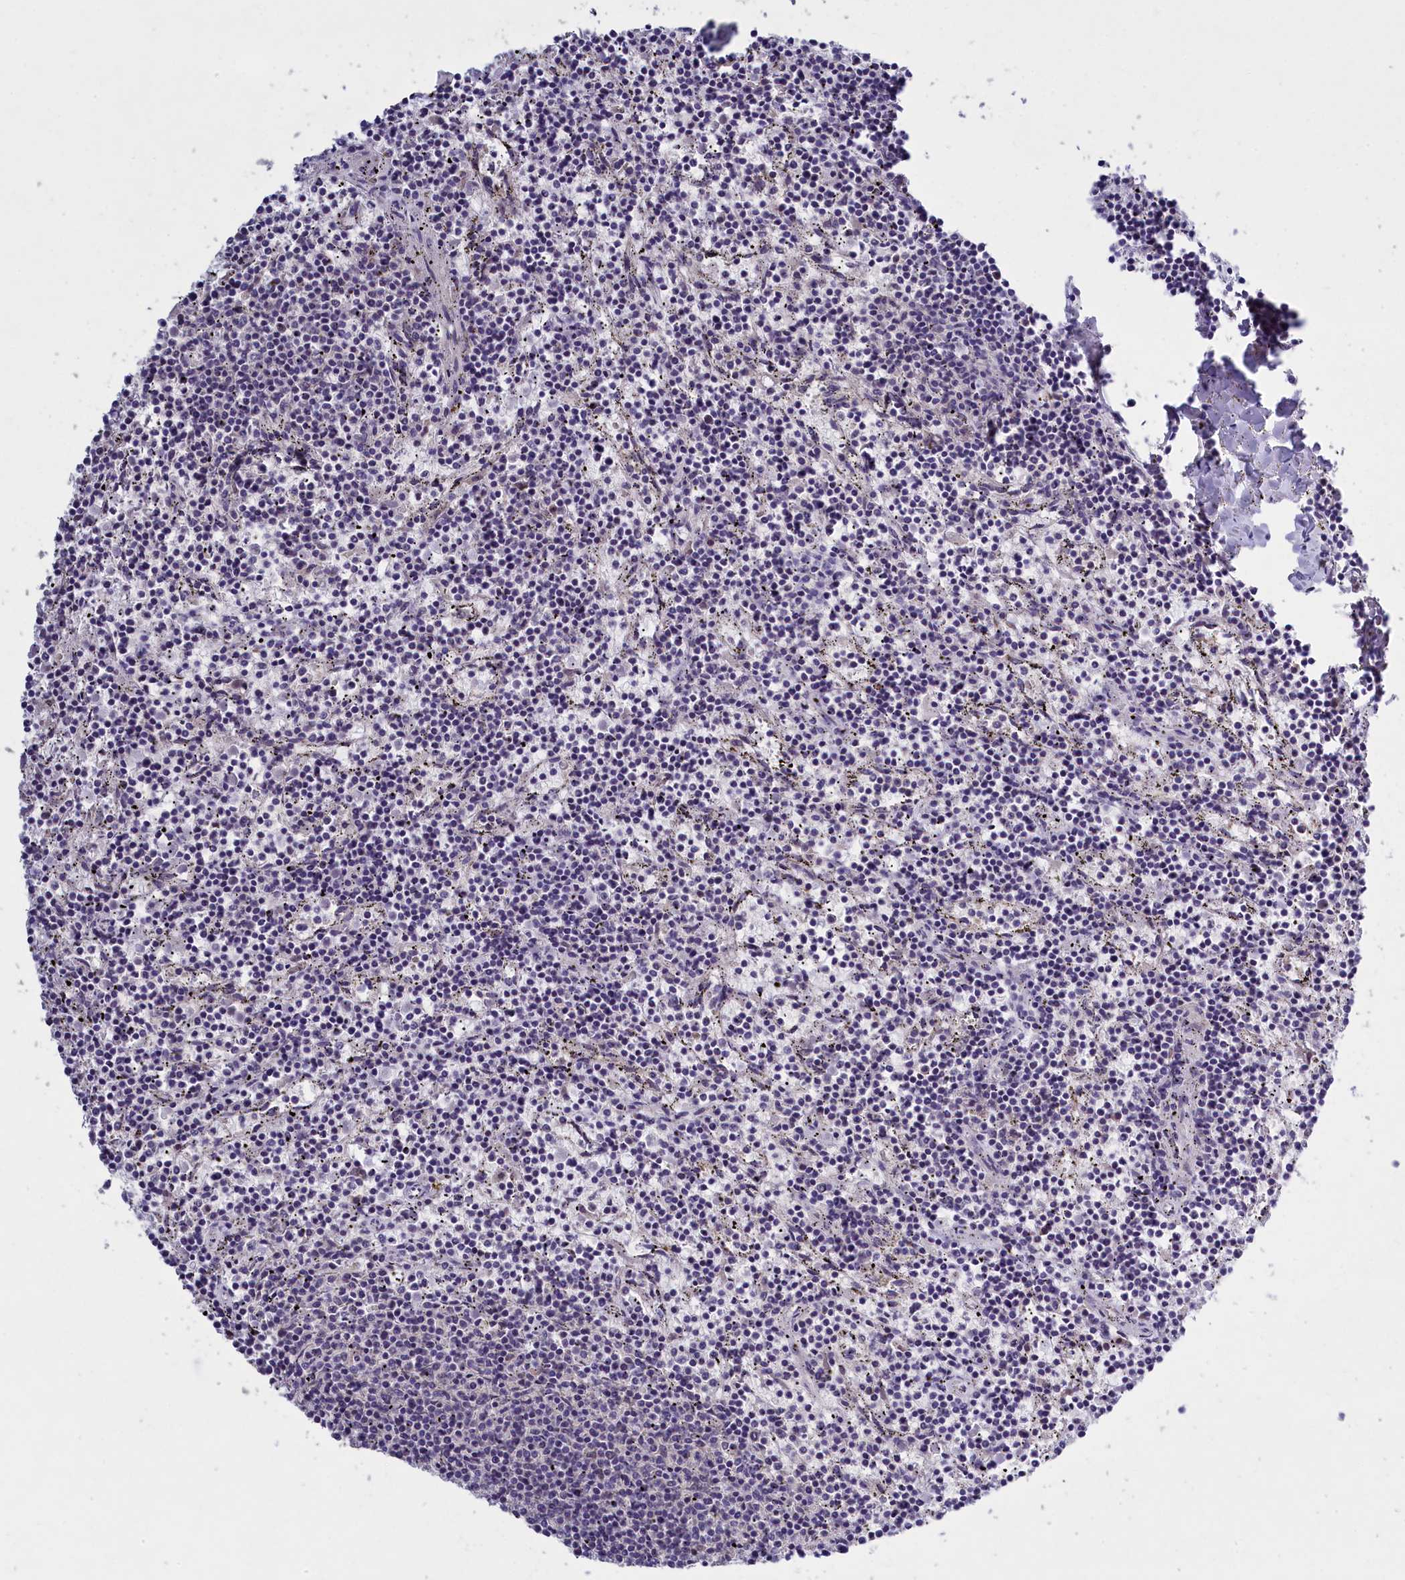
{"staining": {"intensity": "negative", "quantity": "none", "location": "none"}, "tissue": "lymphoma", "cell_type": "Tumor cells", "image_type": "cancer", "snomed": [{"axis": "morphology", "description": "Malignant lymphoma, non-Hodgkin's type, Low grade"}, {"axis": "topography", "description": "Spleen"}], "caption": "High power microscopy histopathology image of an immunohistochemistry (IHC) photomicrograph of low-grade malignant lymphoma, non-Hodgkin's type, revealing no significant positivity in tumor cells.", "gene": "ENPP6", "patient": {"sex": "female", "age": 50}}